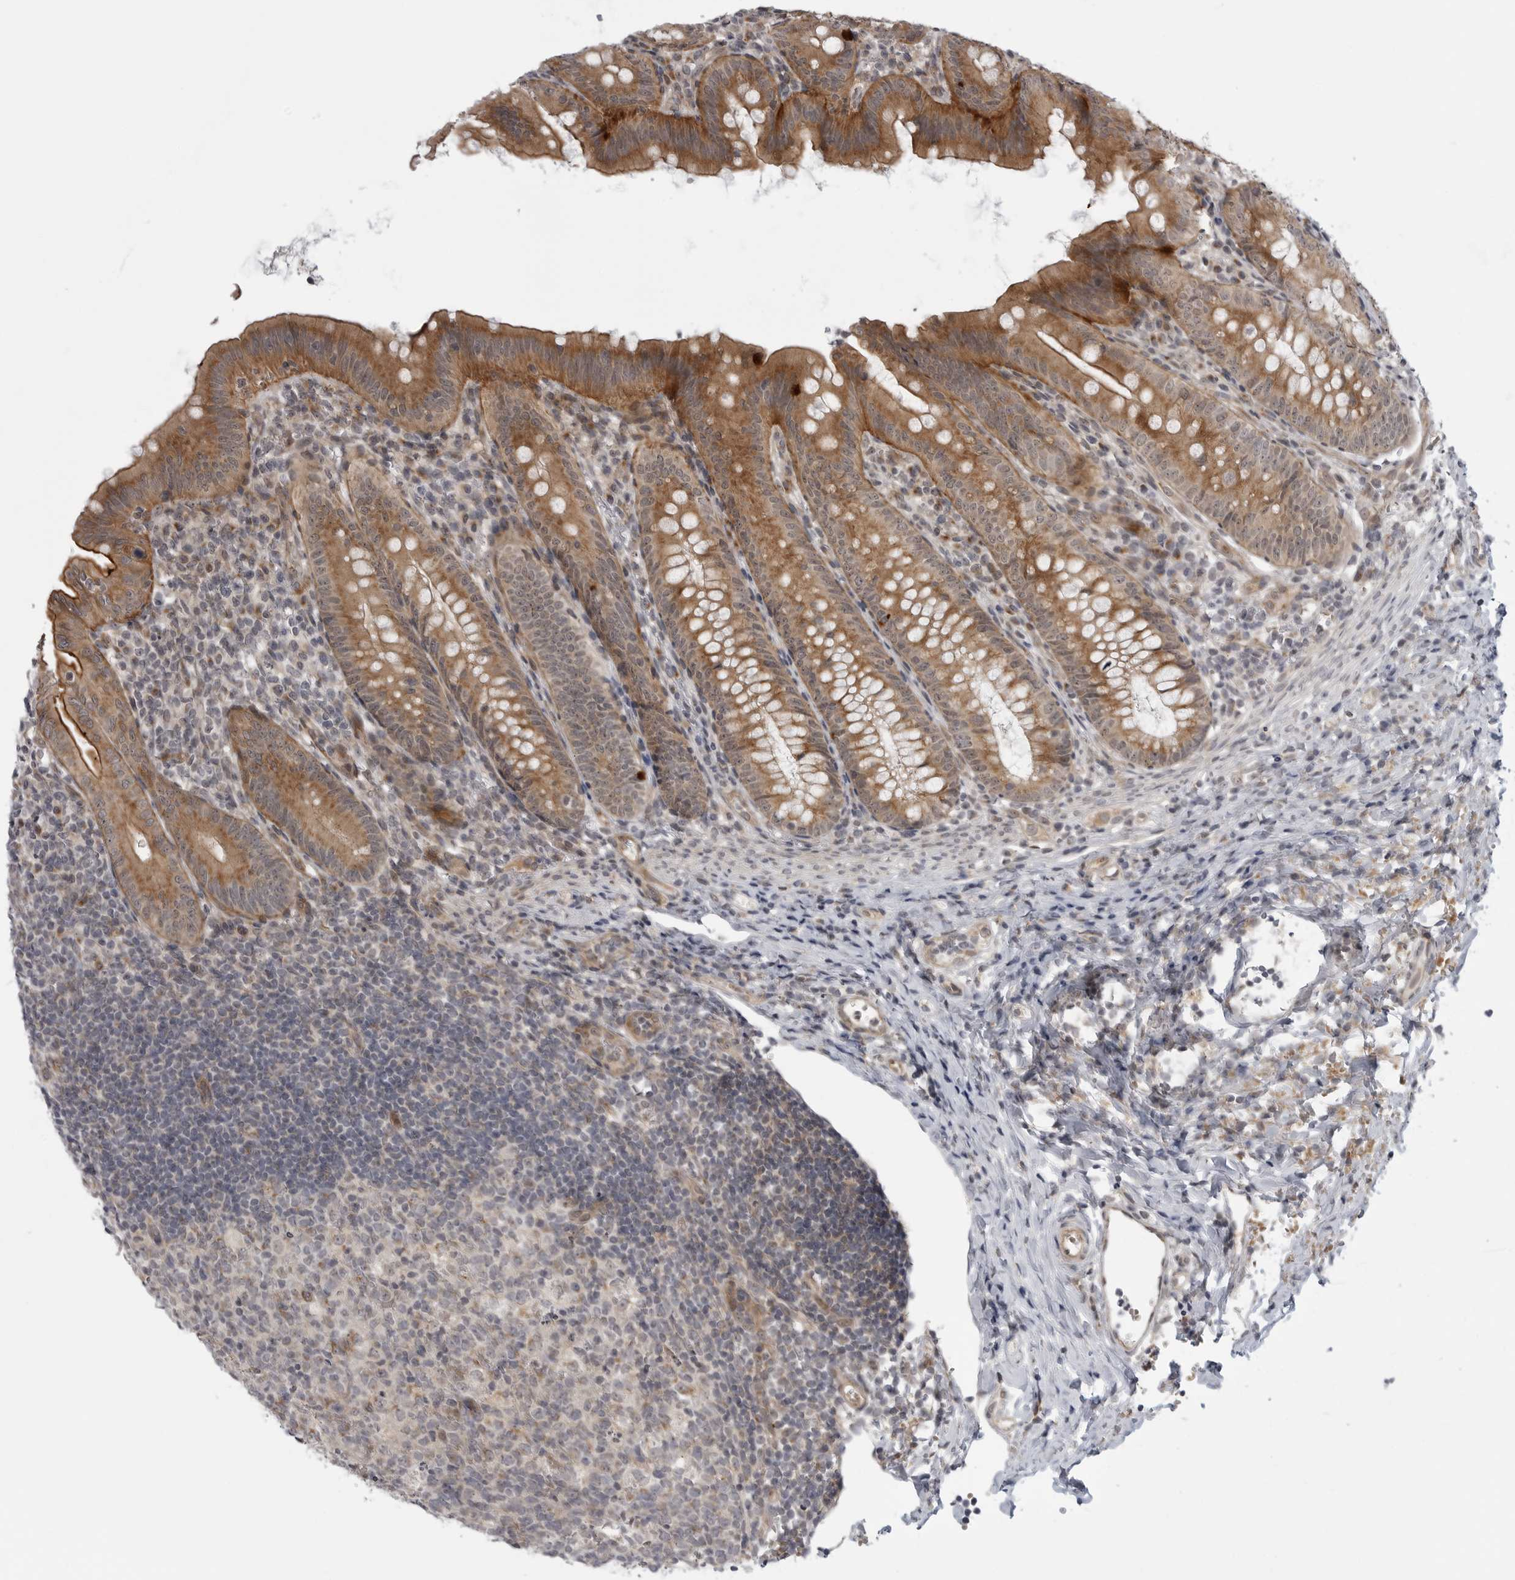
{"staining": {"intensity": "moderate", "quantity": ">75%", "location": "cytoplasmic/membranous"}, "tissue": "appendix", "cell_type": "Glandular cells", "image_type": "normal", "snomed": [{"axis": "morphology", "description": "Normal tissue, NOS"}, {"axis": "topography", "description": "Appendix"}], "caption": "Immunohistochemical staining of normal appendix exhibits medium levels of moderate cytoplasmic/membranous positivity in about >75% of glandular cells.", "gene": "LRRC45", "patient": {"sex": "male", "age": 1}}